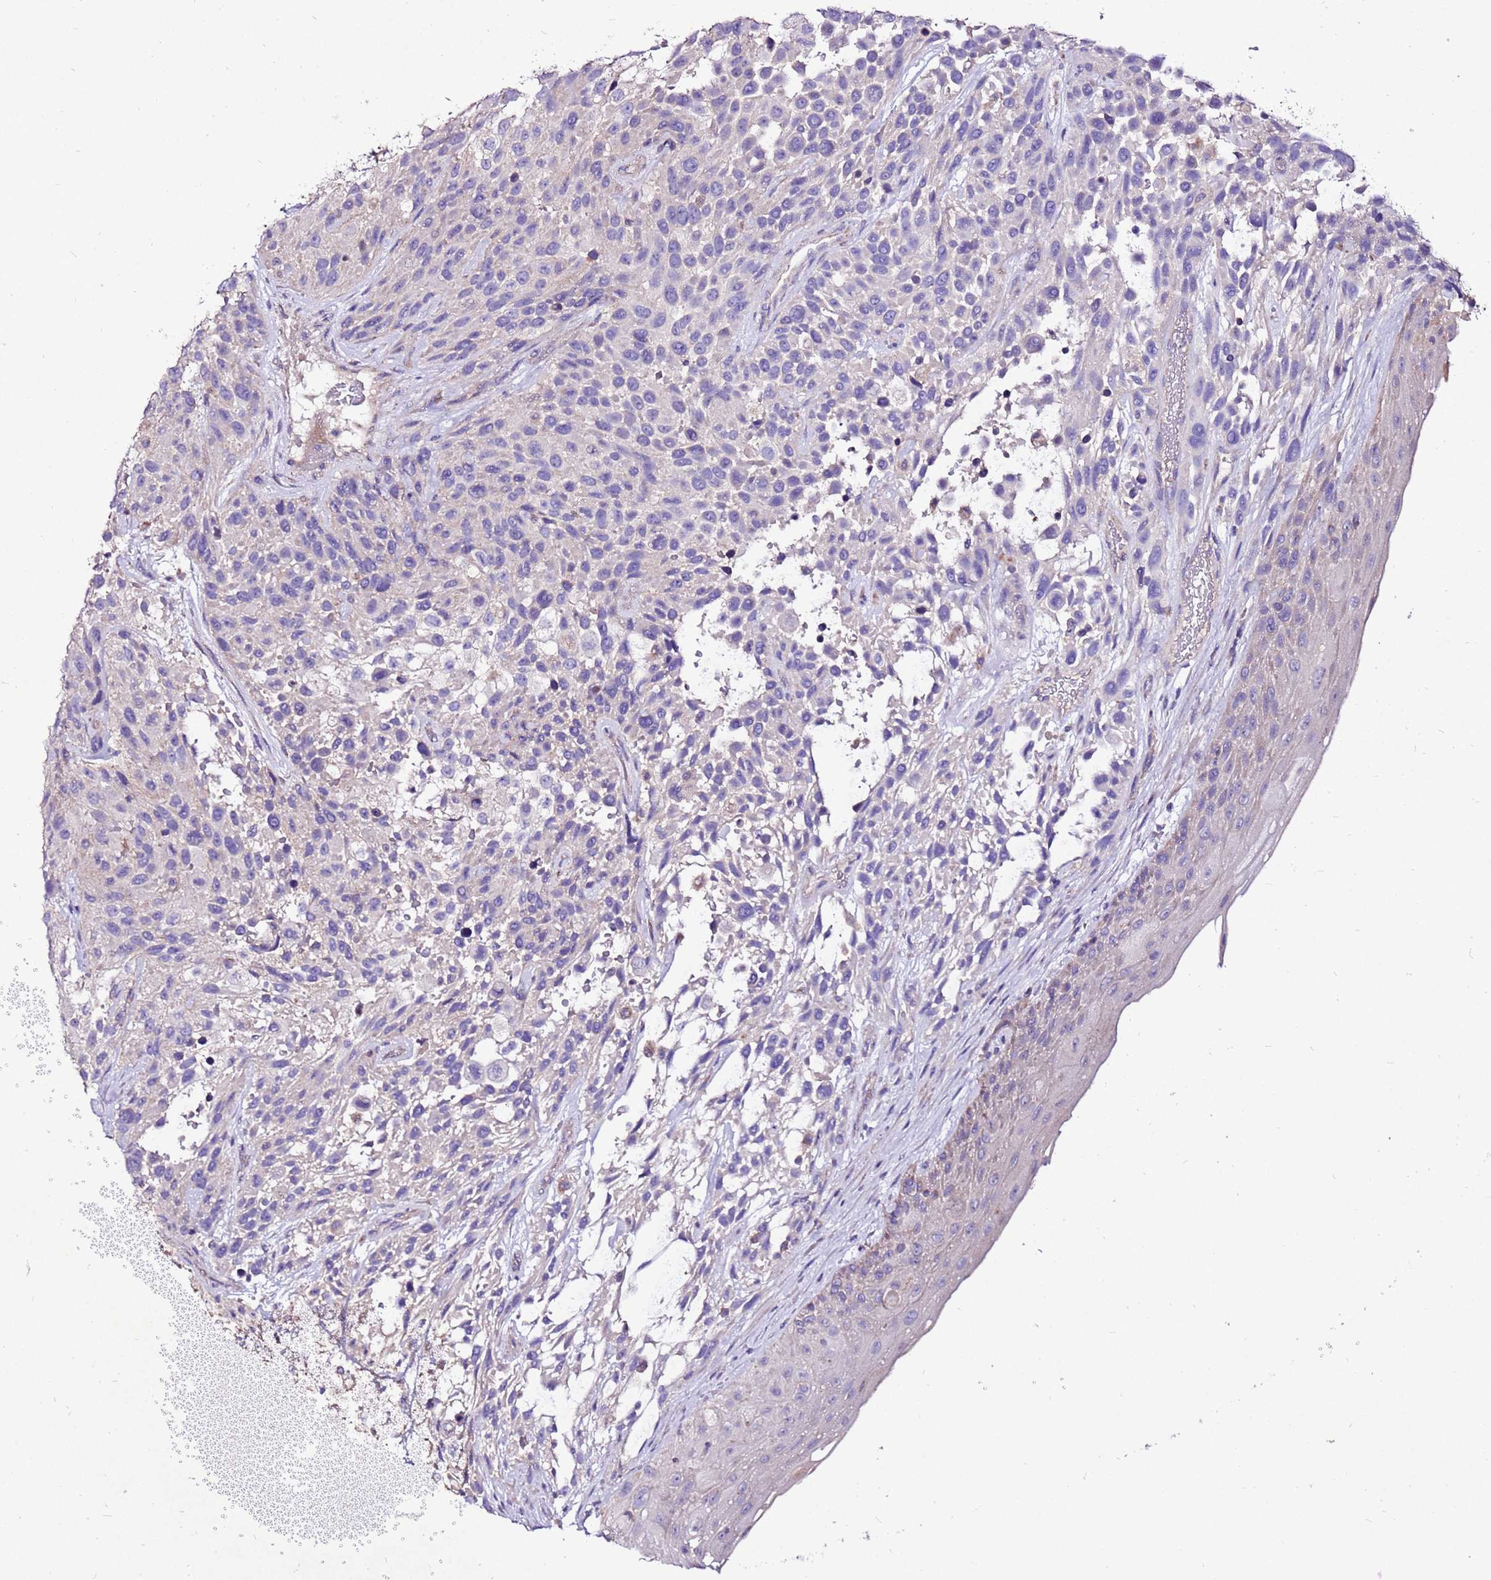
{"staining": {"intensity": "negative", "quantity": "none", "location": "none"}, "tissue": "urothelial cancer", "cell_type": "Tumor cells", "image_type": "cancer", "snomed": [{"axis": "morphology", "description": "Urothelial carcinoma, High grade"}, {"axis": "topography", "description": "Urinary bladder"}], "caption": "Immunohistochemistry of urothelial cancer displays no expression in tumor cells.", "gene": "TMEM106C", "patient": {"sex": "female", "age": 70}}